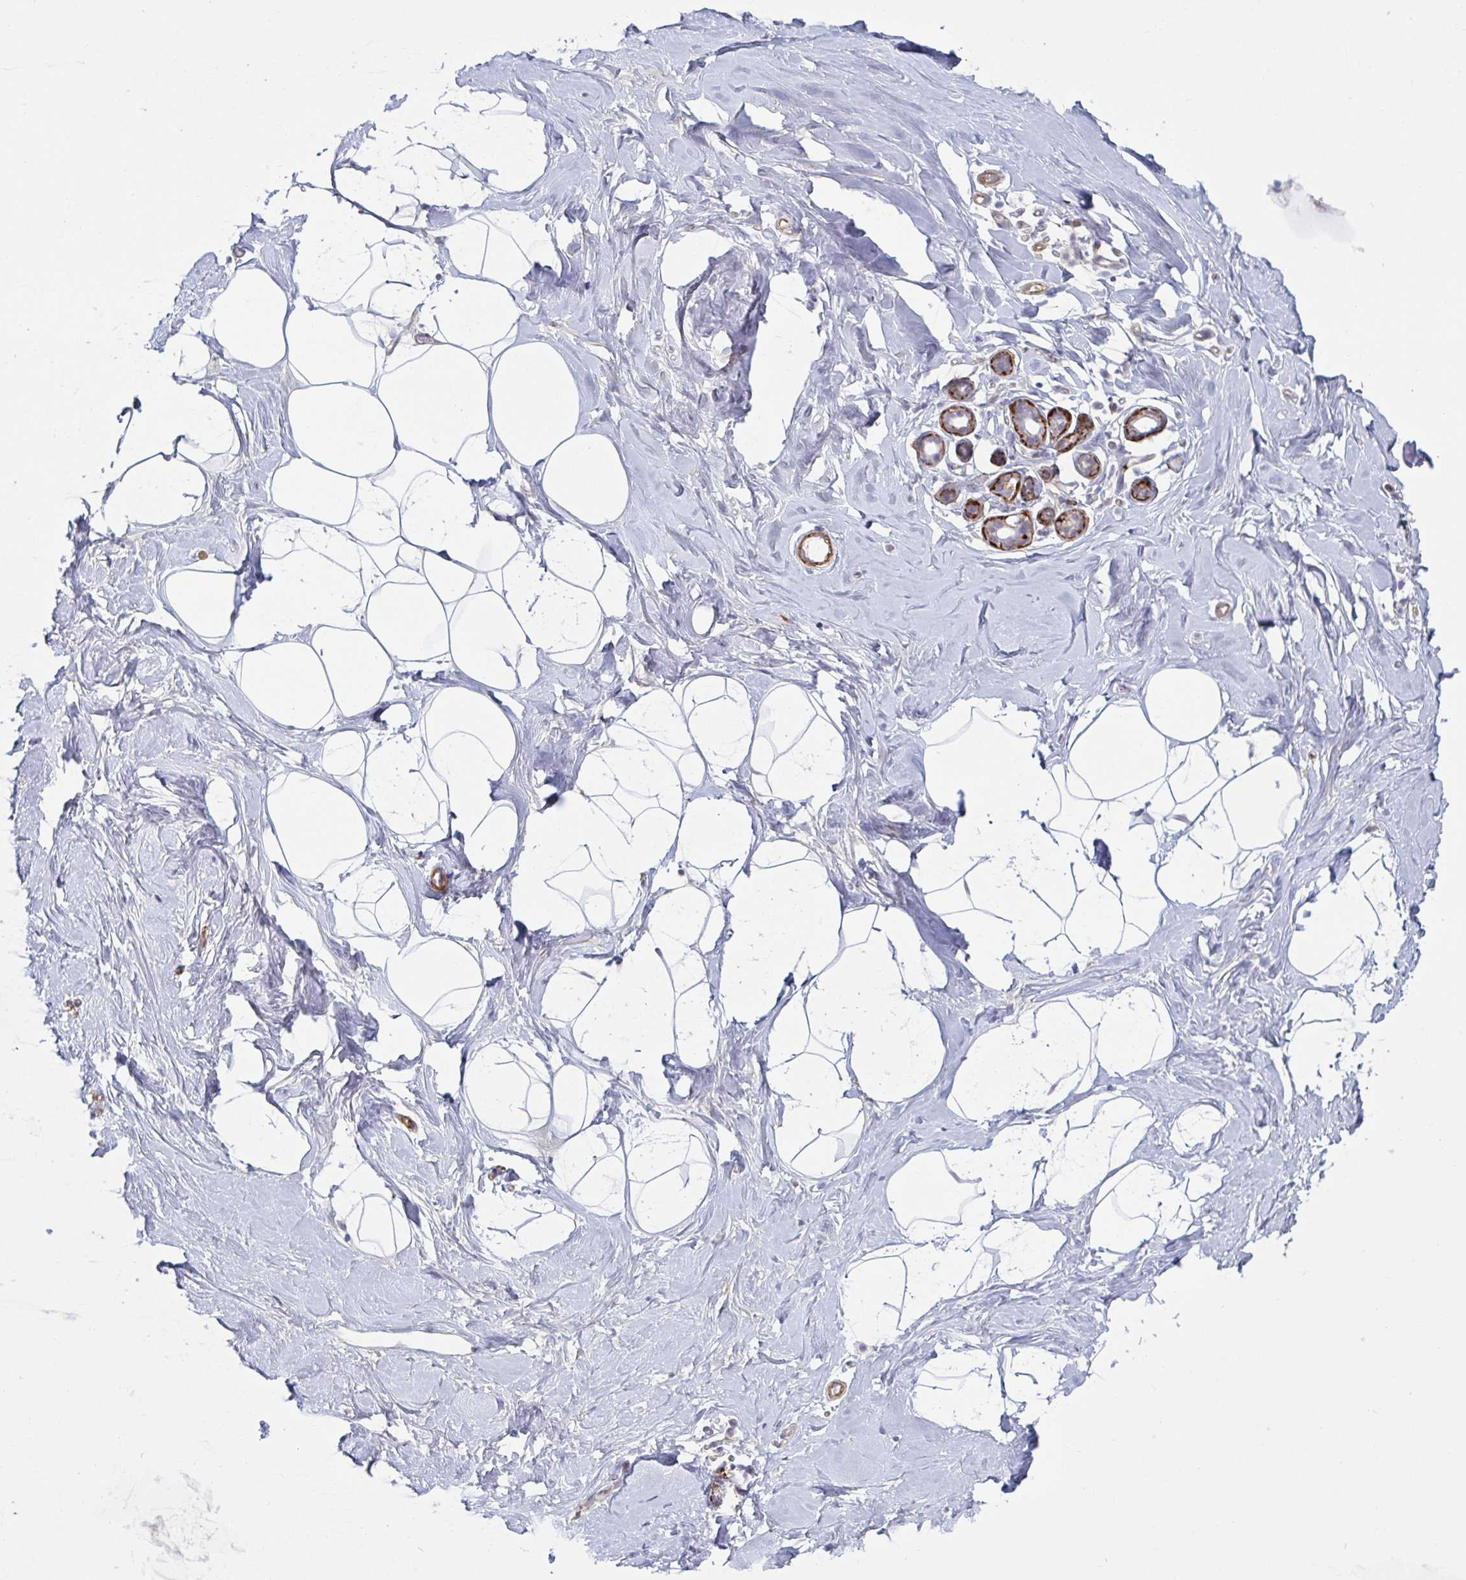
{"staining": {"intensity": "negative", "quantity": "none", "location": "none"}, "tissue": "breast", "cell_type": "Adipocytes", "image_type": "normal", "snomed": [{"axis": "morphology", "description": "Normal tissue, NOS"}, {"axis": "topography", "description": "Breast"}], "caption": "Immunohistochemical staining of benign human breast displays no significant staining in adipocytes.", "gene": "NEURL4", "patient": {"sex": "female", "age": 32}}